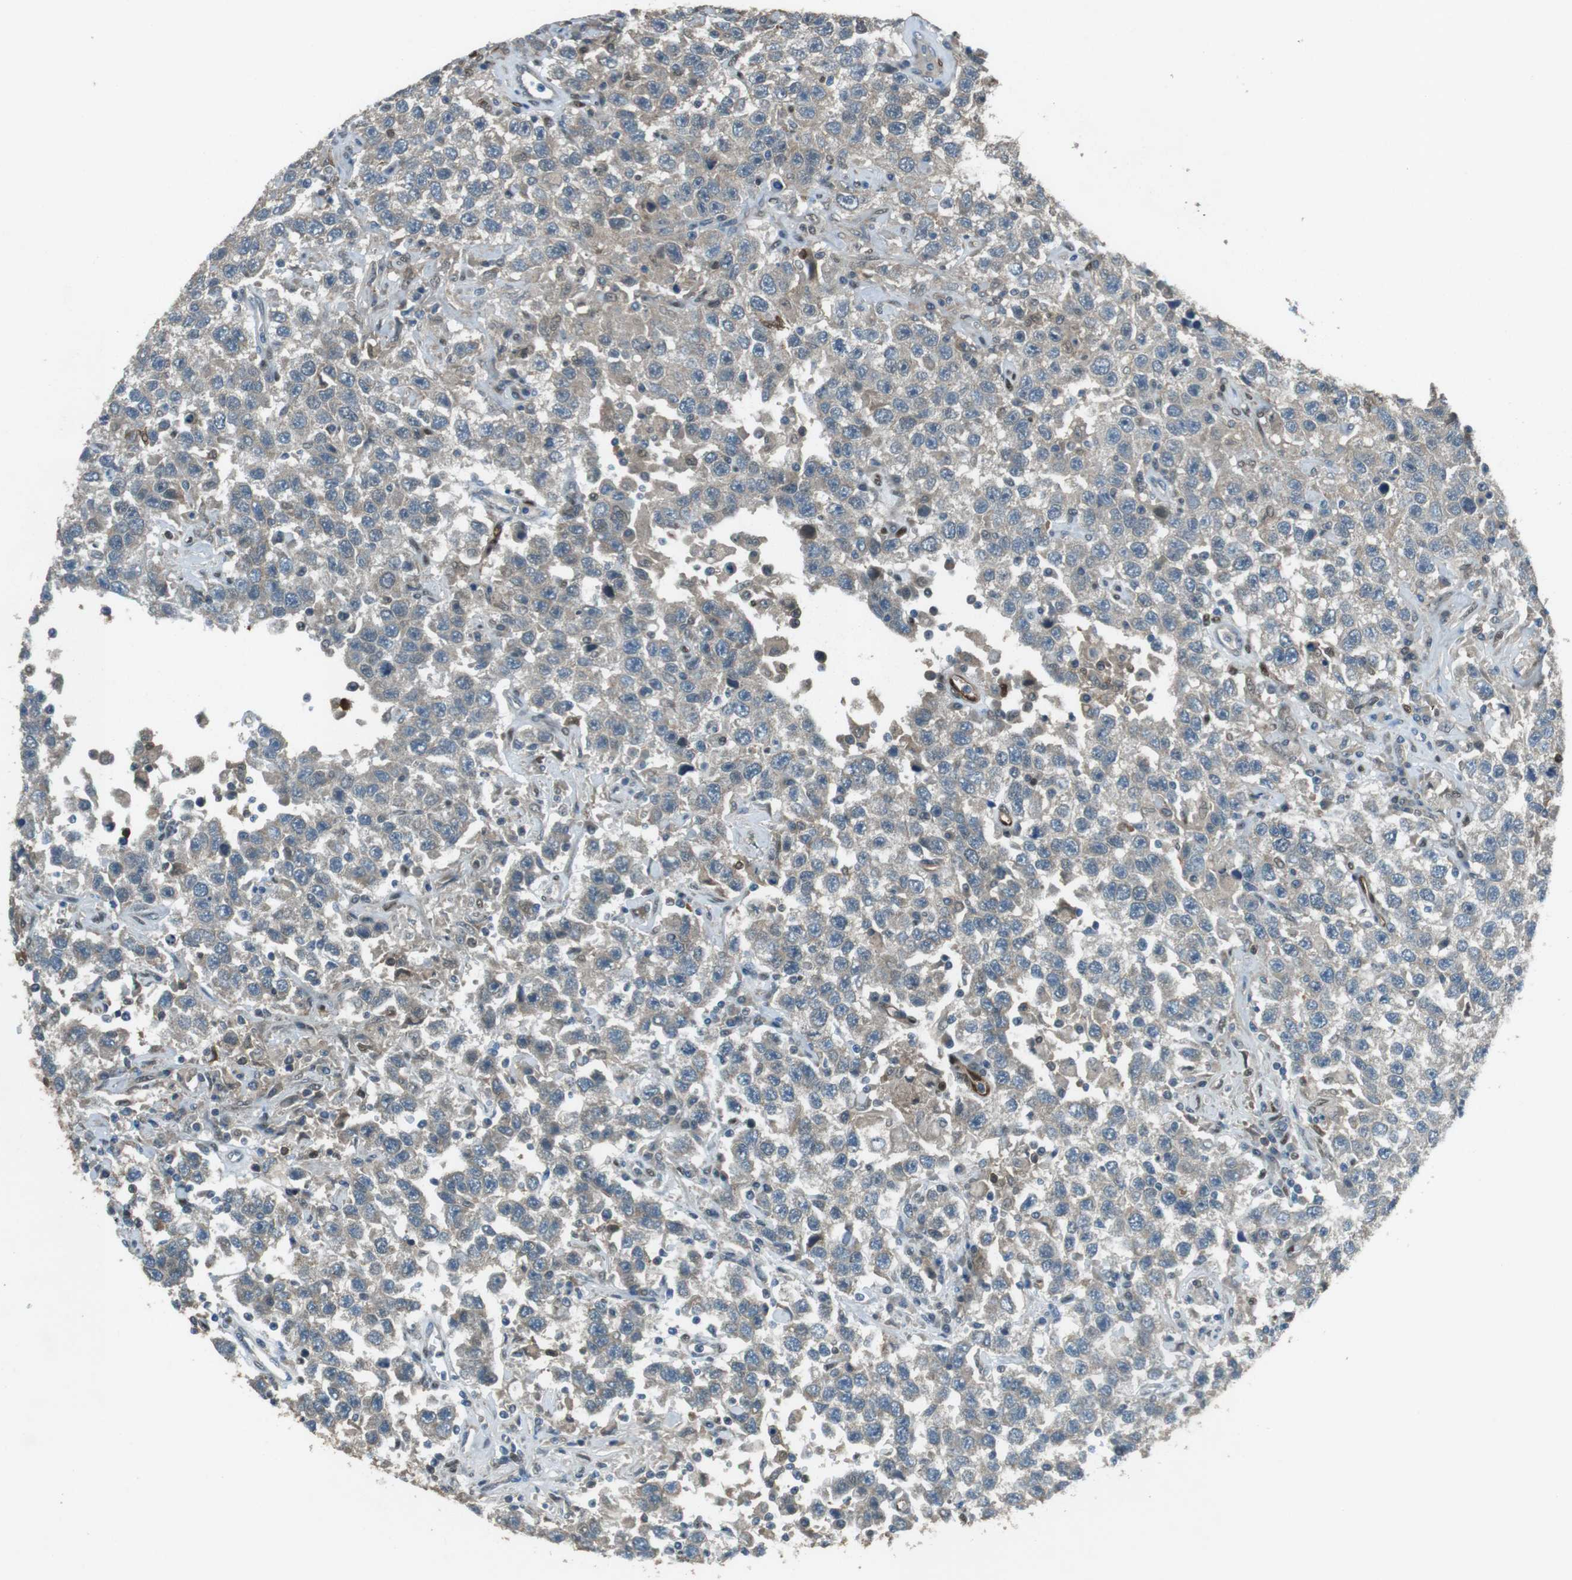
{"staining": {"intensity": "negative", "quantity": "none", "location": "none"}, "tissue": "testis cancer", "cell_type": "Tumor cells", "image_type": "cancer", "snomed": [{"axis": "morphology", "description": "Seminoma, NOS"}, {"axis": "topography", "description": "Testis"}], "caption": "The histopathology image reveals no staining of tumor cells in testis cancer (seminoma). (DAB IHC visualized using brightfield microscopy, high magnification).", "gene": "MFAP3", "patient": {"sex": "male", "age": 41}}